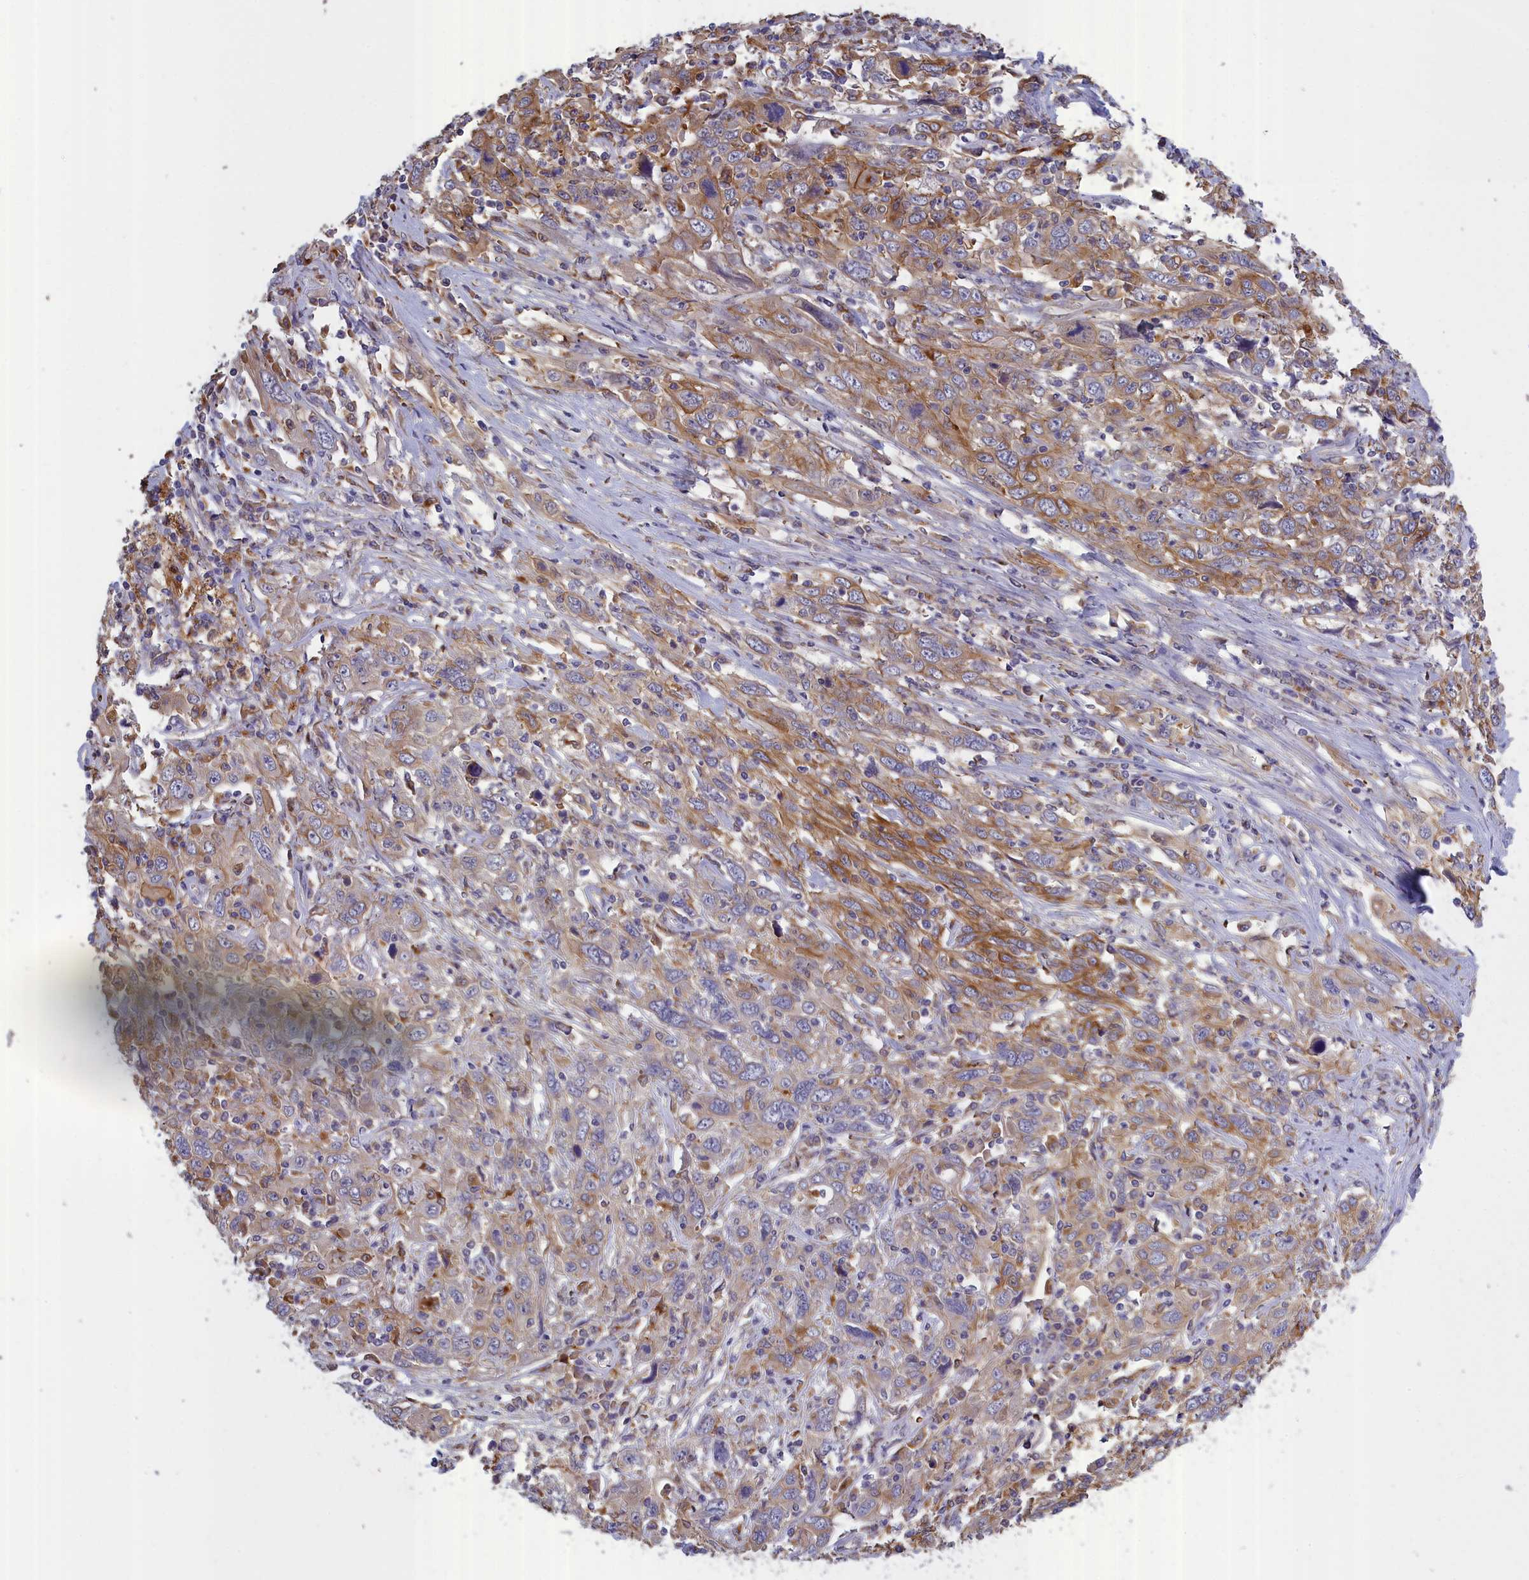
{"staining": {"intensity": "moderate", "quantity": "<25%", "location": "cytoplasmic/membranous"}, "tissue": "cervical cancer", "cell_type": "Tumor cells", "image_type": "cancer", "snomed": [{"axis": "morphology", "description": "Squamous cell carcinoma, NOS"}, {"axis": "topography", "description": "Cervix"}], "caption": "Cervical cancer stained with immunohistochemistry (IHC) exhibits moderate cytoplasmic/membranous staining in about <25% of tumor cells.", "gene": "COL19A1", "patient": {"sex": "female", "age": 46}}